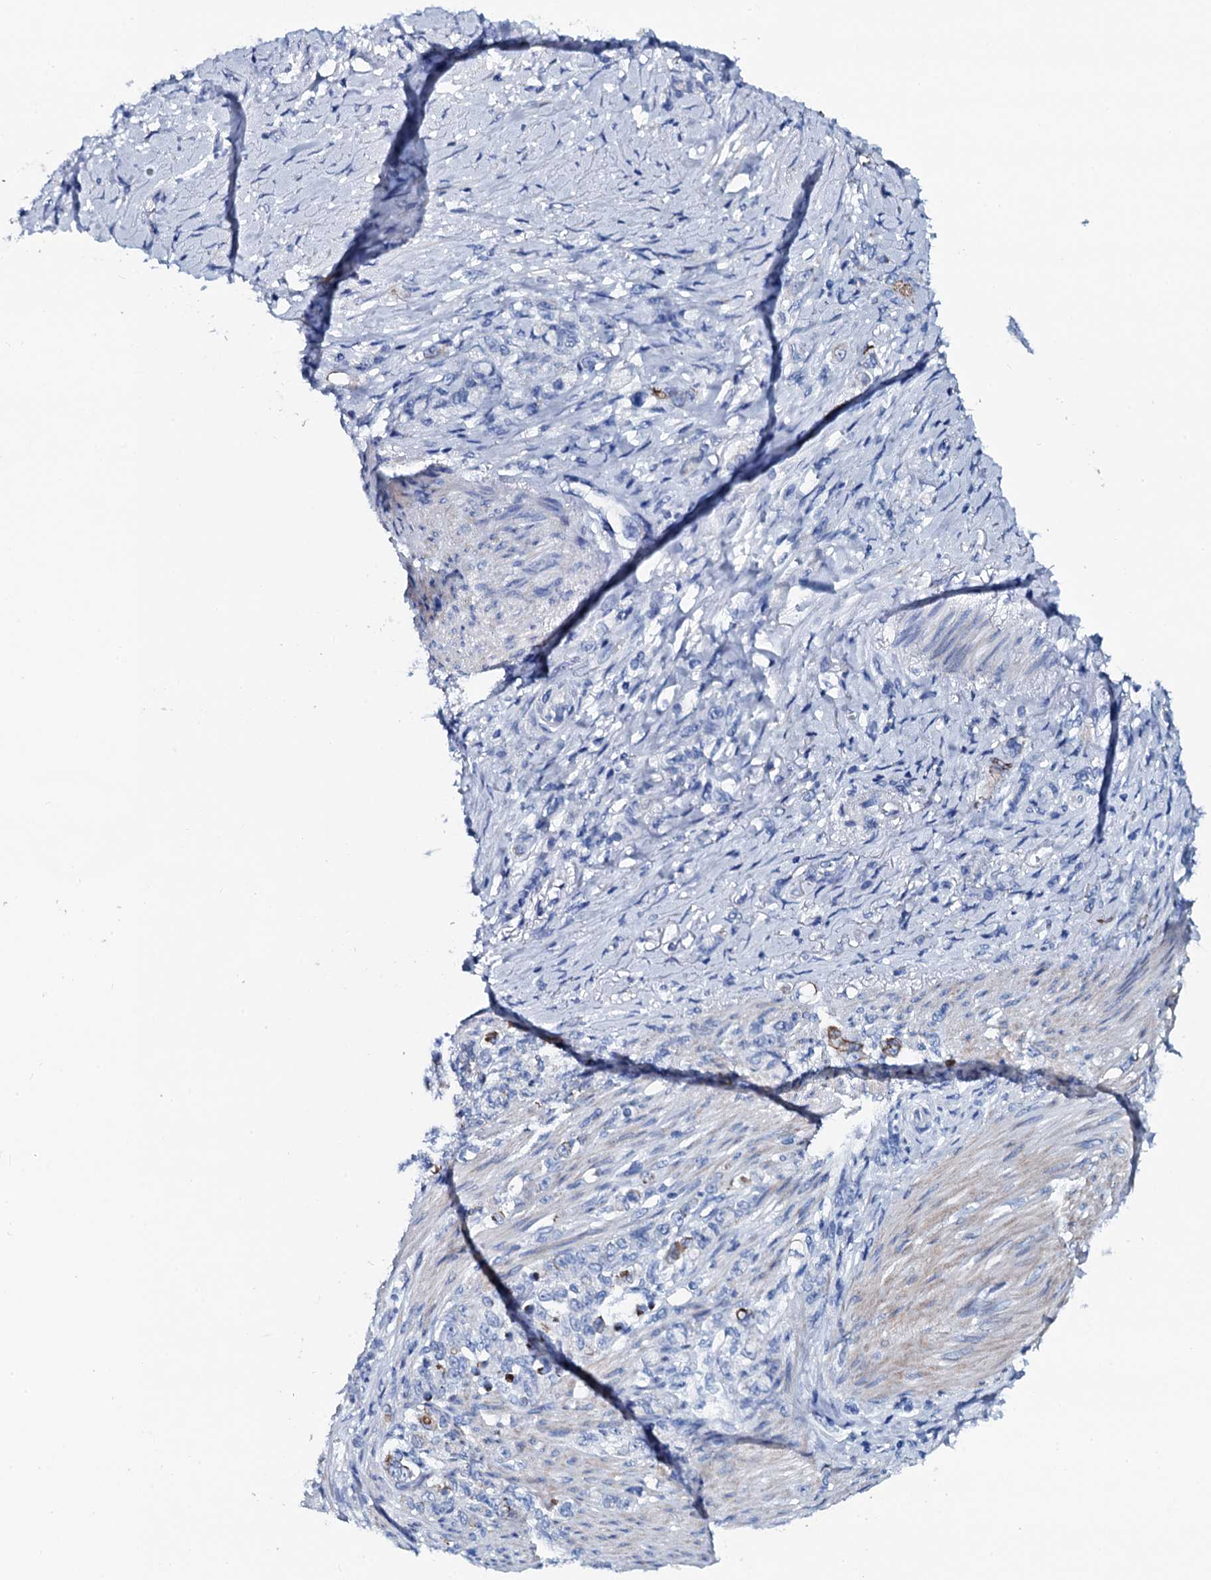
{"staining": {"intensity": "negative", "quantity": "none", "location": "none"}, "tissue": "stomach cancer", "cell_type": "Tumor cells", "image_type": "cancer", "snomed": [{"axis": "morphology", "description": "Adenocarcinoma, NOS"}, {"axis": "topography", "description": "Stomach"}], "caption": "High magnification brightfield microscopy of stomach cancer (adenocarcinoma) stained with DAB (brown) and counterstained with hematoxylin (blue): tumor cells show no significant staining.", "gene": "GYS2", "patient": {"sex": "female", "age": 79}}